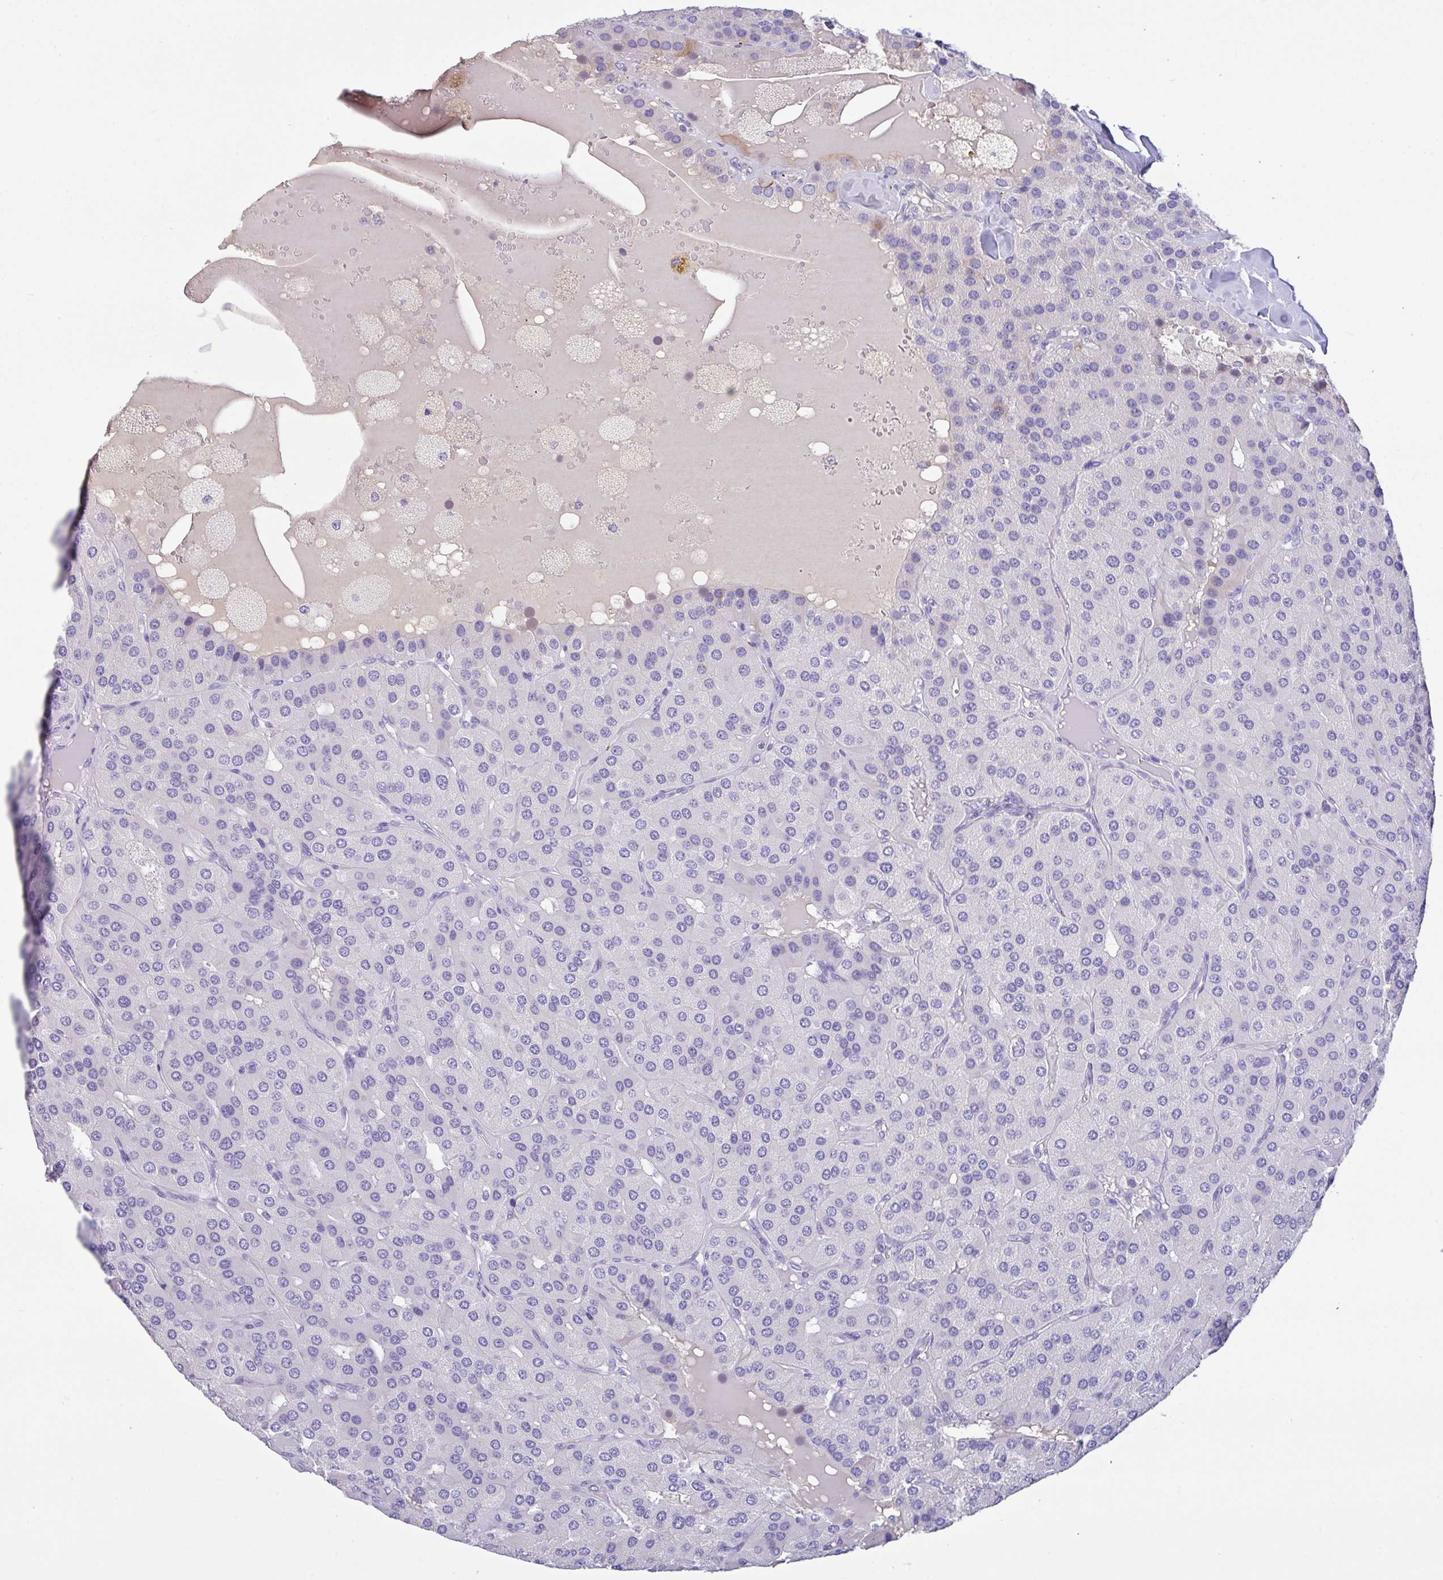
{"staining": {"intensity": "negative", "quantity": "none", "location": "none"}, "tissue": "parathyroid gland", "cell_type": "Glandular cells", "image_type": "normal", "snomed": [{"axis": "morphology", "description": "Normal tissue, NOS"}, {"axis": "morphology", "description": "Adenoma, NOS"}, {"axis": "topography", "description": "Parathyroid gland"}], "caption": "IHC of unremarkable human parathyroid gland reveals no expression in glandular cells. (IHC, brightfield microscopy, high magnification).", "gene": "FBXL20", "patient": {"sex": "female", "age": 86}}